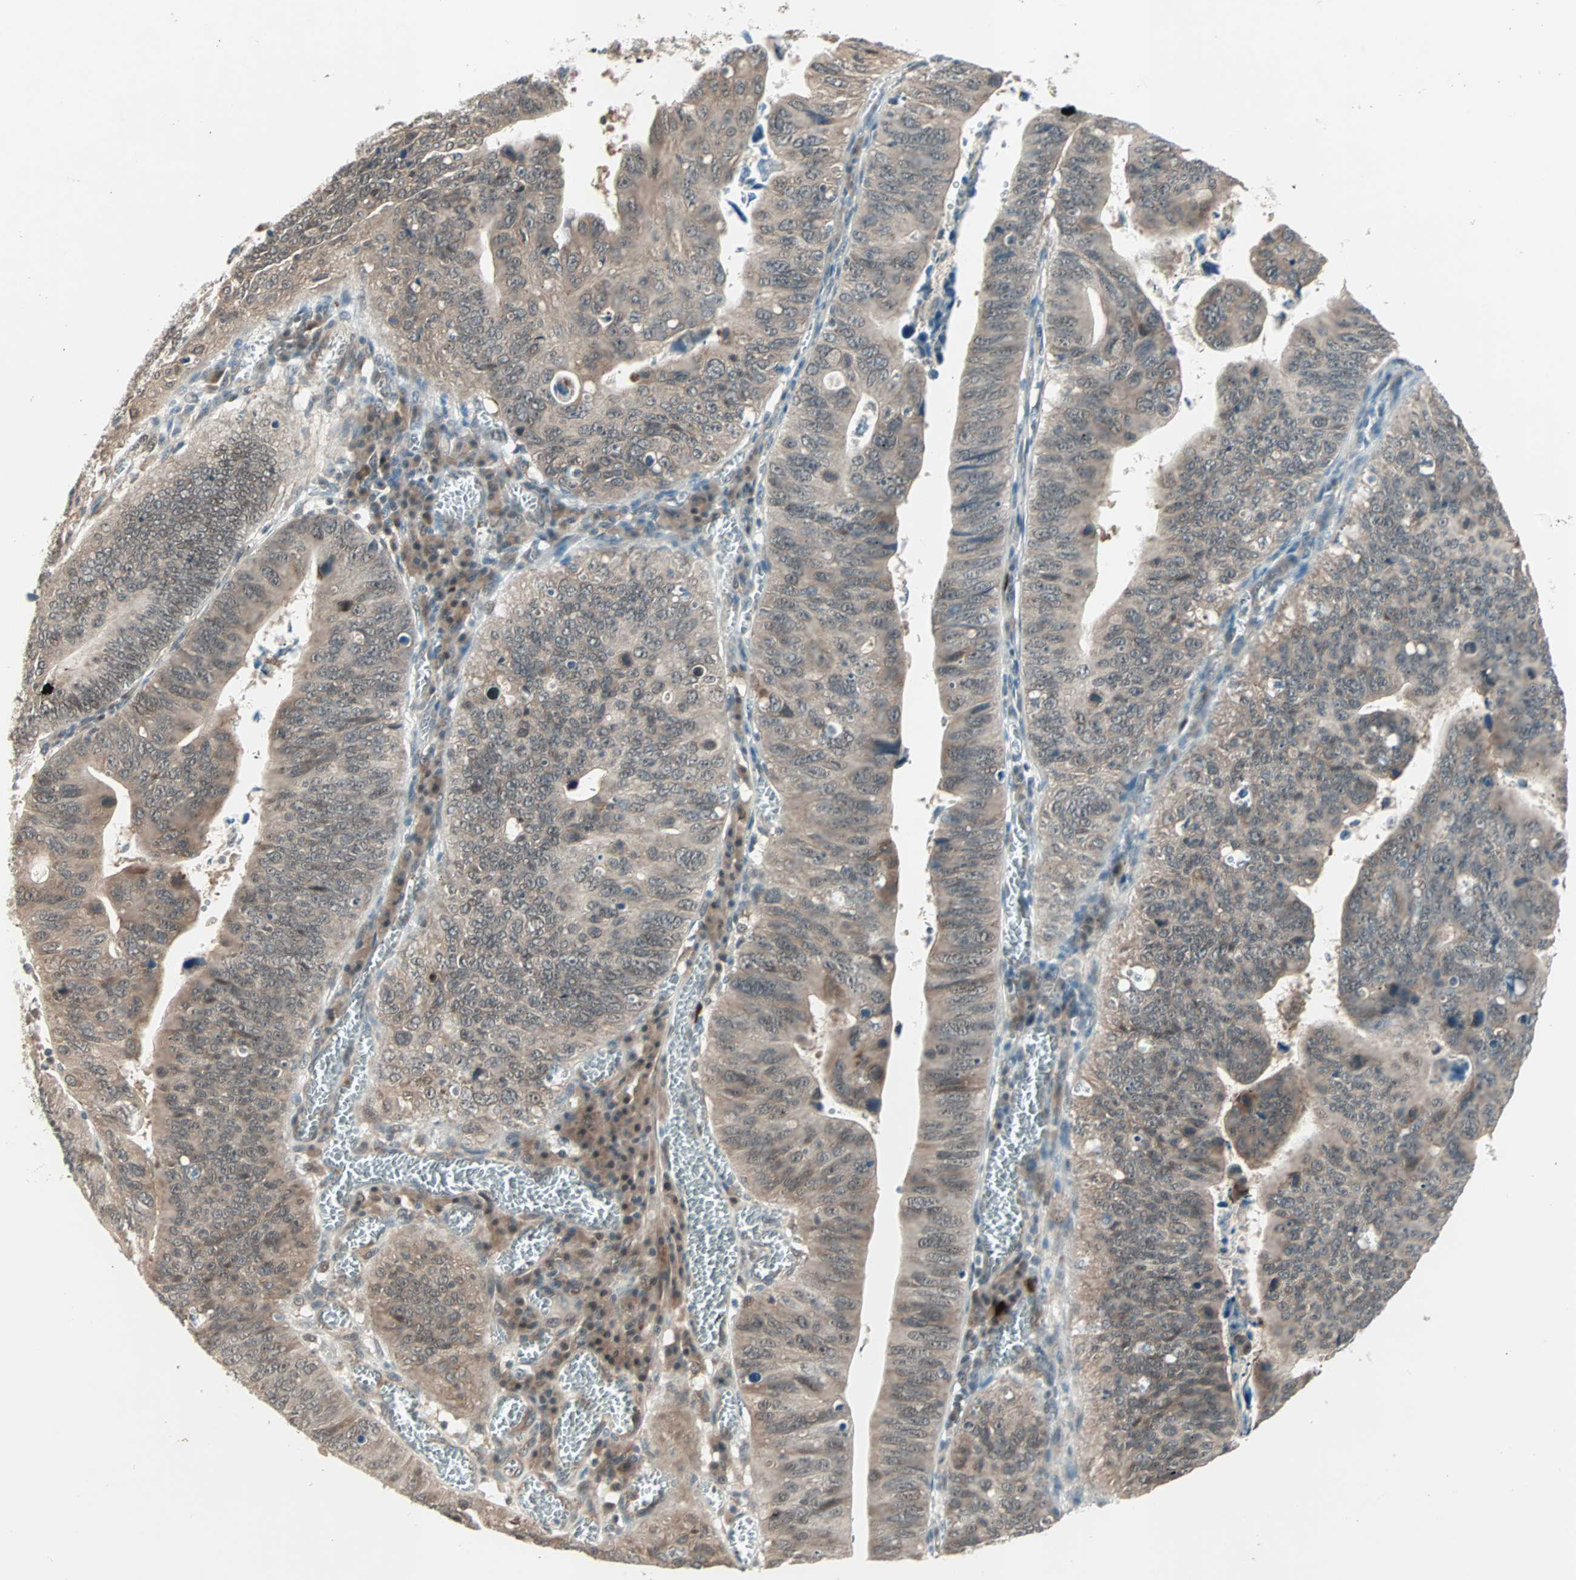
{"staining": {"intensity": "weak", "quantity": ">75%", "location": "cytoplasmic/membranous"}, "tissue": "stomach cancer", "cell_type": "Tumor cells", "image_type": "cancer", "snomed": [{"axis": "morphology", "description": "Adenocarcinoma, NOS"}, {"axis": "topography", "description": "Stomach"}], "caption": "Immunohistochemical staining of human adenocarcinoma (stomach) demonstrates low levels of weak cytoplasmic/membranous protein staining in approximately >75% of tumor cells. (DAB (3,3'-diaminobenzidine) IHC with brightfield microscopy, high magnification).", "gene": "PGBD1", "patient": {"sex": "male", "age": 59}}